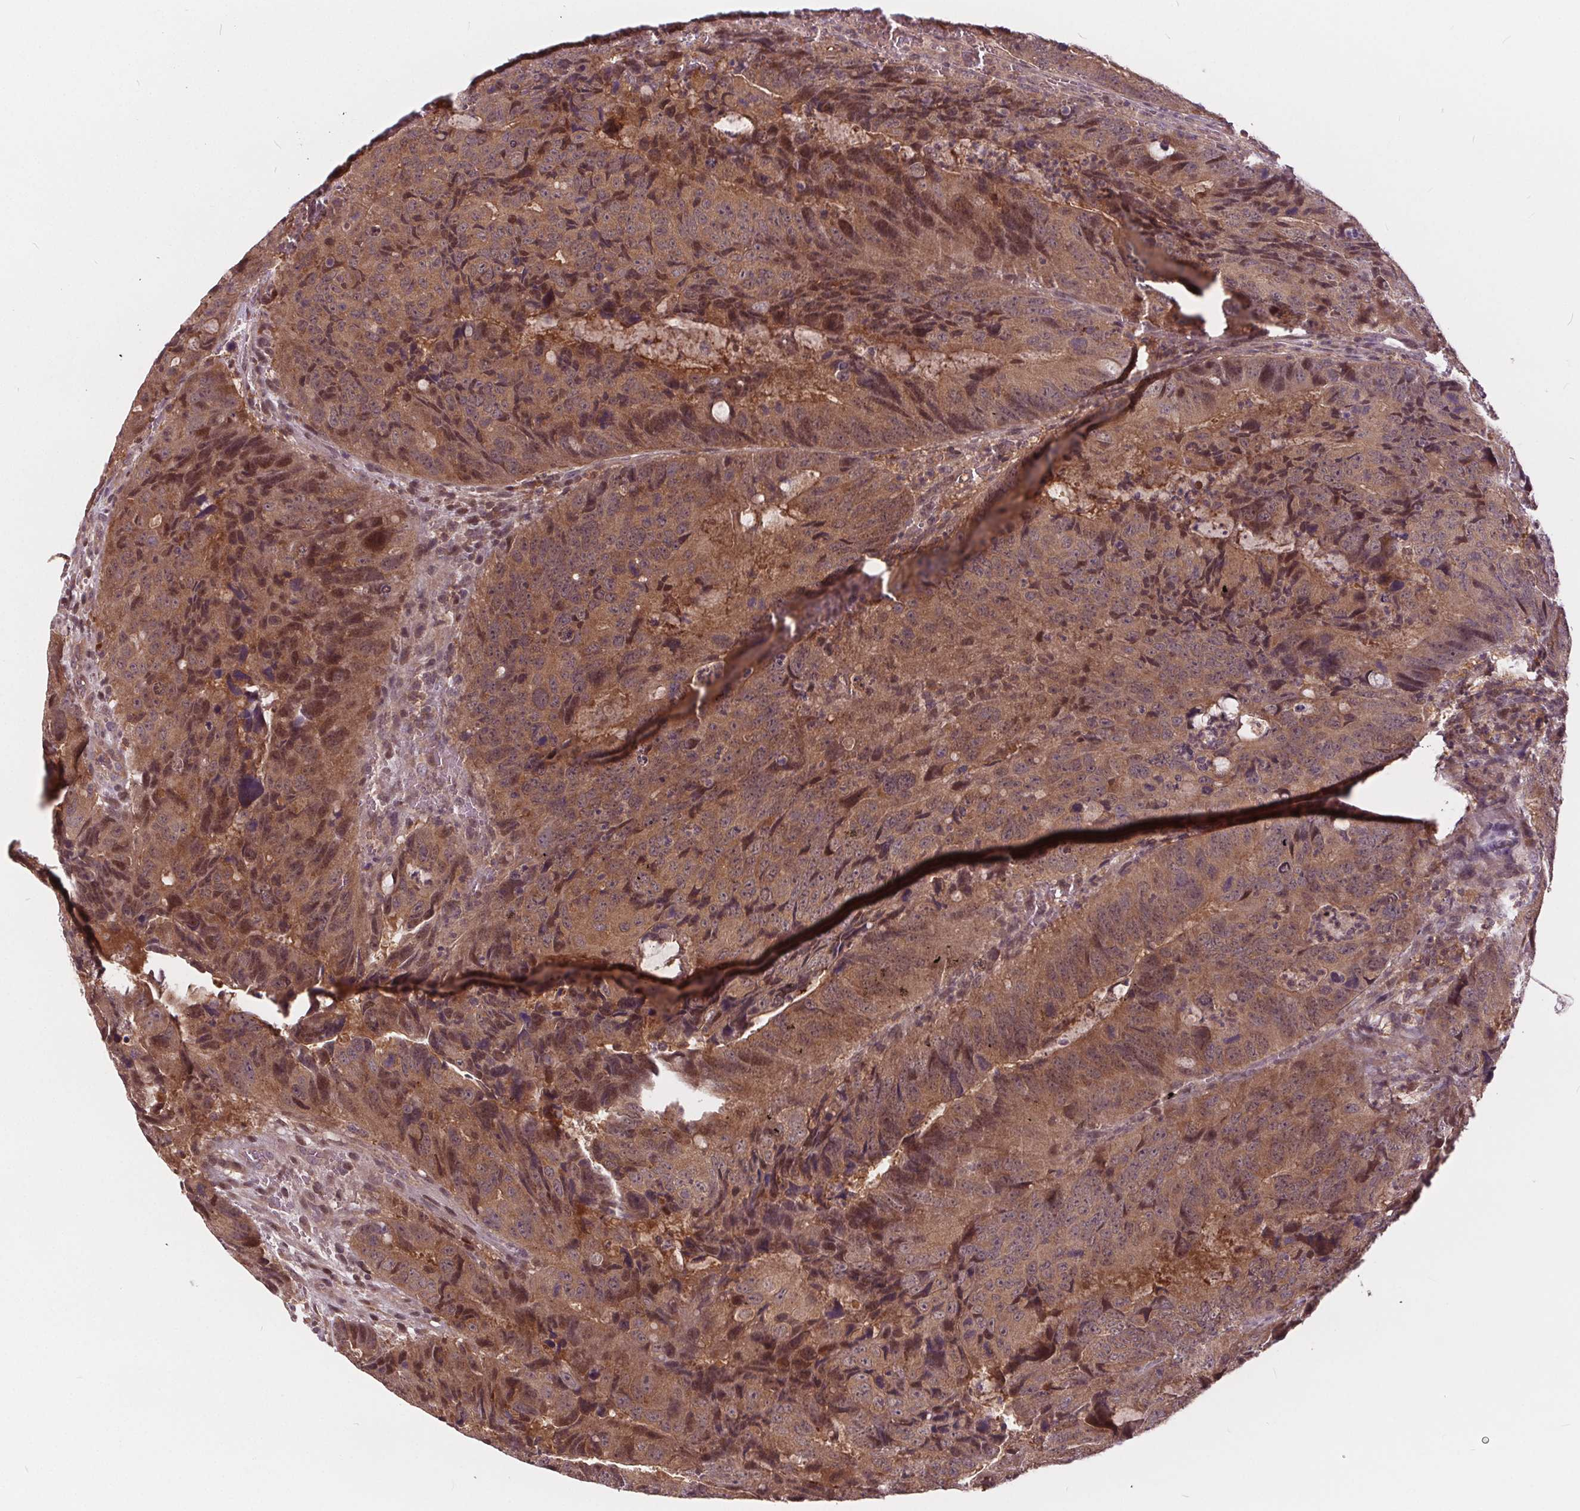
{"staining": {"intensity": "moderate", "quantity": ">75%", "location": "cytoplasmic/membranous"}, "tissue": "colorectal cancer", "cell_type": "Tumor cells", "image_type": "cancer", "snomed": [{"axis": "morphology", "description": "Adenocarcinoma, NOS"}, {"axis": "topography", "description": "Colon"}], "caption": "The micrograph displays staining of colorectal cancer, revealing moderate cytoplasmic/membranous protein positivity (brown color) within tumor cells. (Stains: DAB (3,3'-diaminobenzidine) in brown, nuclei in blue, Microscopy: brightfield microscopy at high magnification).", "gene": "HIF1AN", "patient": {"sex": "male", "age": 79}}